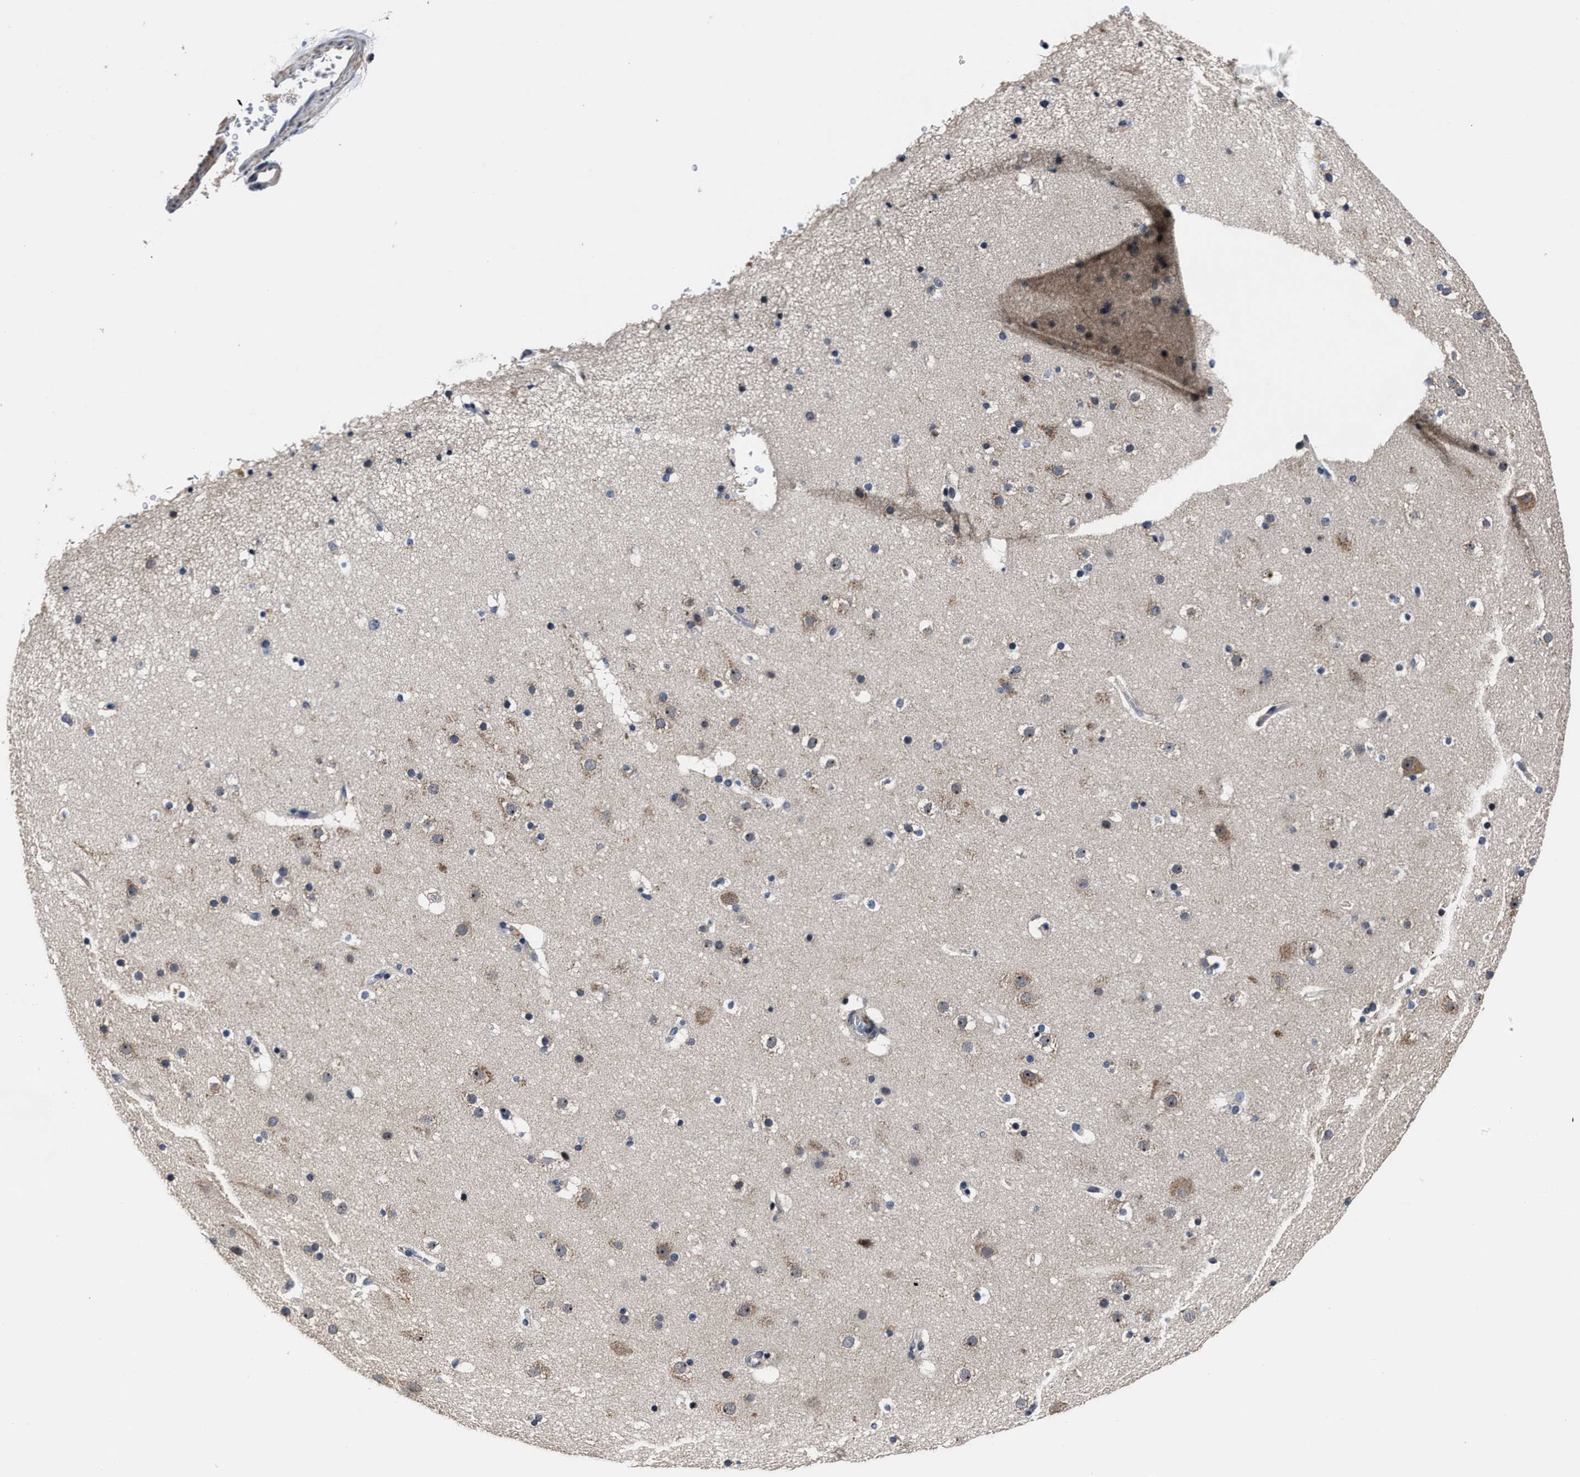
{"staining": {"intensity": "negative", "quantity": "none", "location": "none"}, "tissue": "cerebral cortex", "cell_type": "Endothelial cells", "image_type": "normal", "snomed": [{"axis": "morphology", "description": "Normal tissue, NOS"}, {"axis": "topography", "description": "Cerebral cortex"}], "caption": "Micrograph shows no protein staining in endothelial cells of normal cerebral cortex.", "gene": "RSBN1L", "patient": {"sex": "male", "age": 57}}